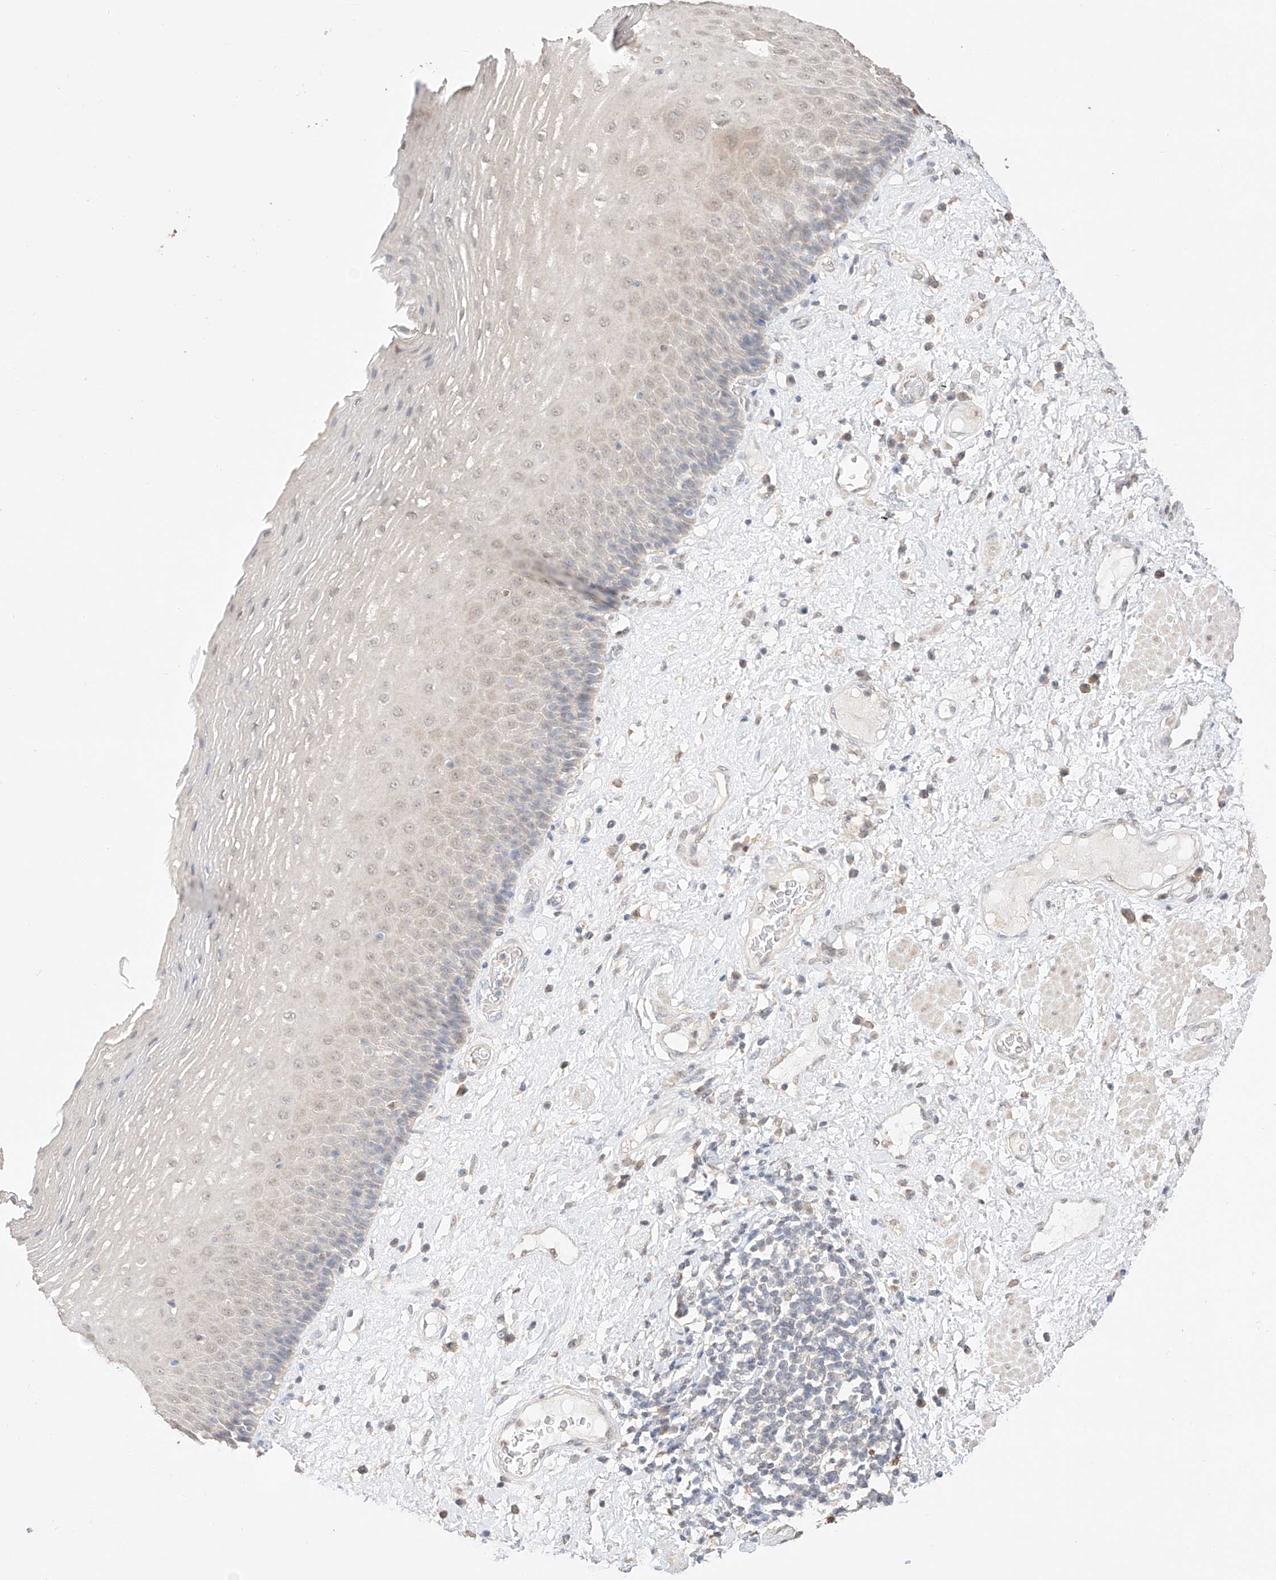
{"staining": {"intensity": "weak", "quantity": "25%-75%", "location": "nuclear"}, "tissue": "esophagus", "cell_type": "Squamous epithelial cells", "image_type": "normal", "snomed": [{"axis": "morphology", "description": "Normal tissue, NOS"}, {"axis": "morphology", "description": "Adenocarcinoma, NOS"}, {"axis": "topography", "description": "Esophagus"}], "caption": "The immunohistochemical stain shows weak nuclear positivity in squamous epithelial cells of unremarkable esophagus. The staining was performed using DAB (3,3'-diaminobenzidine), with brown indicating positive protein expression. Nuclei are stained blue with hematoxylin.", "gene": "APIP", "patient": {"sex": "male", "age": 62}}